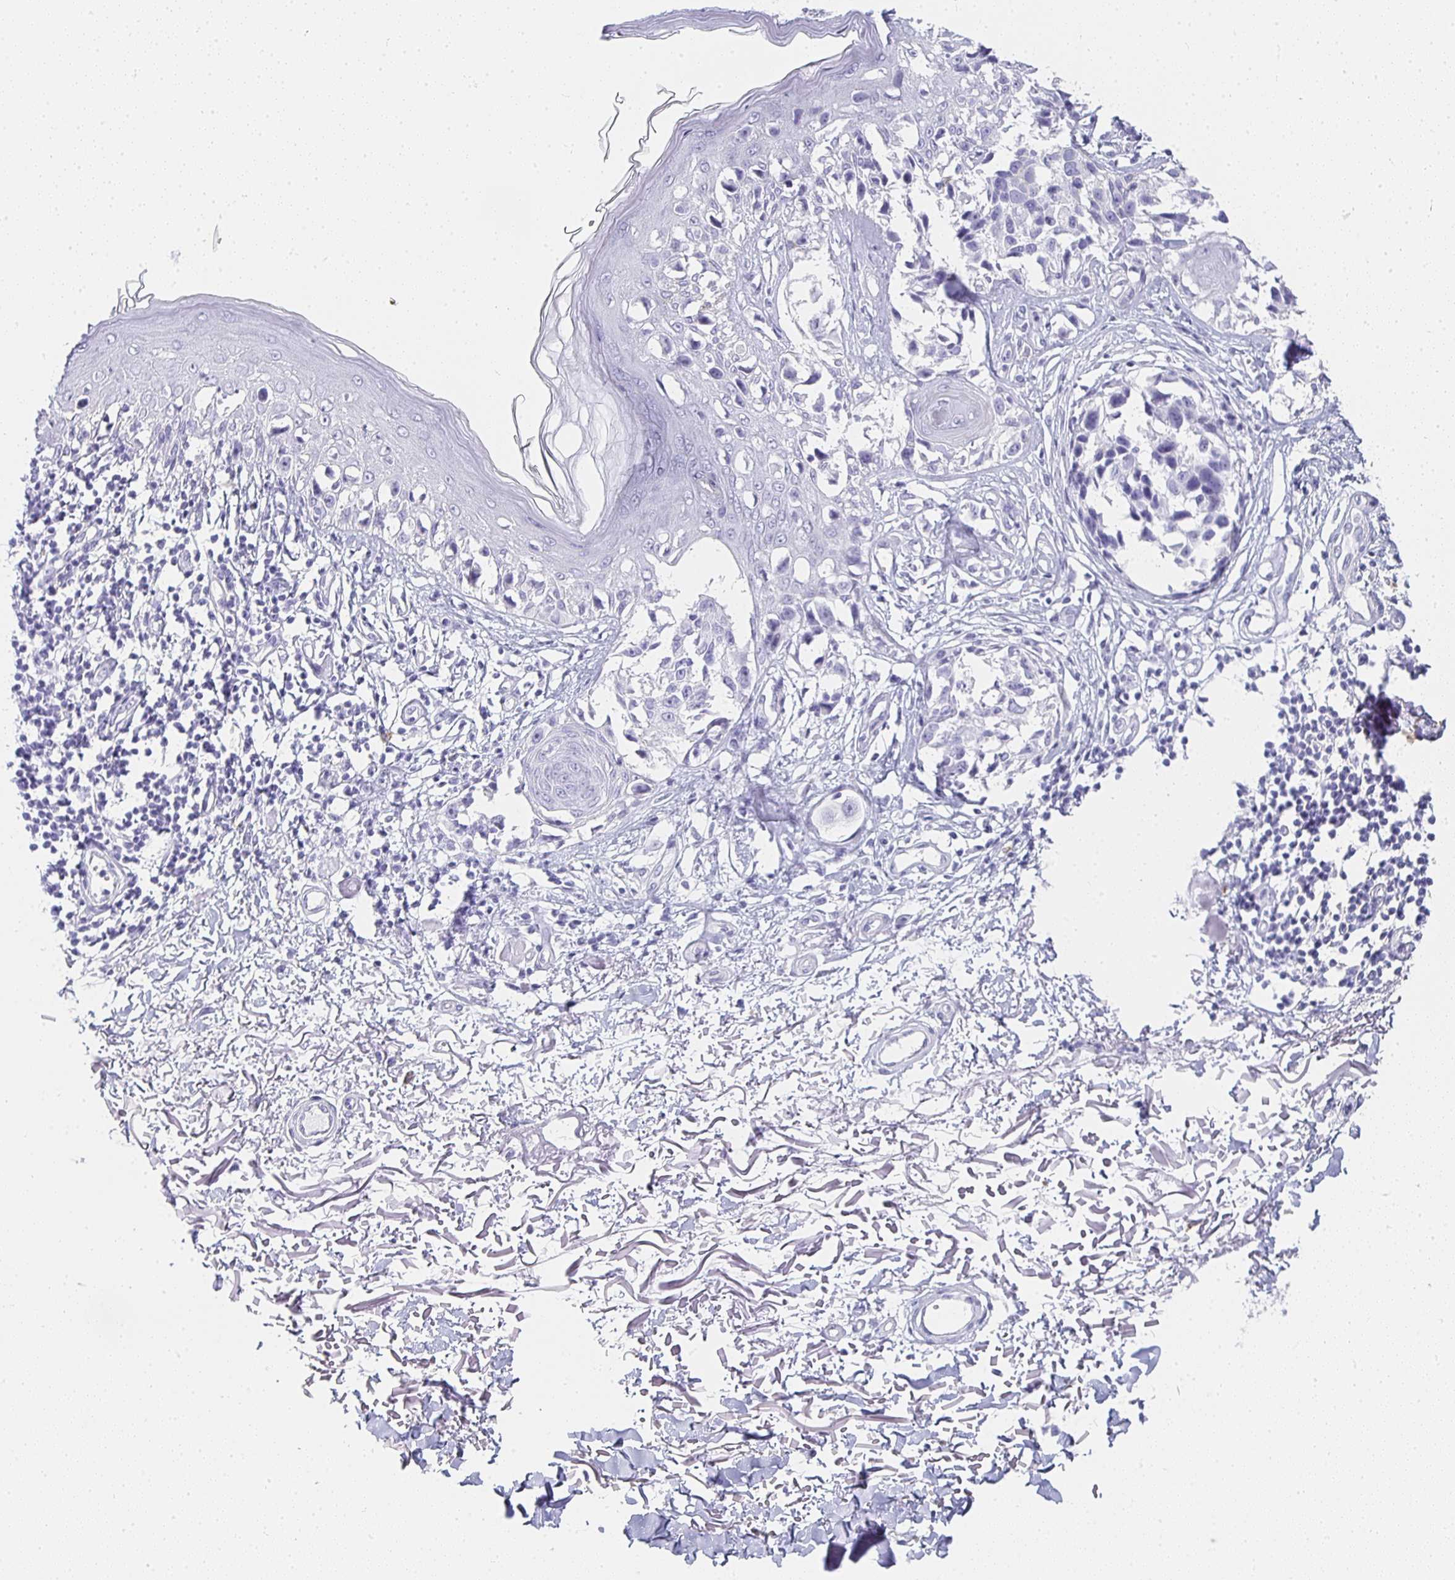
{"staining": {"intensity": "negative", "quantity": "none", "location": "none"}, "tissue": "melanoma", "cell_type": "Tumor cells", "image_type": "cancer", "snomed": [{"axis": "morphology", "description": "Malignant melanoma, NOS"}, {"axis": "topography", "description": "Skin"}], "caption": "An immunohistochemistry (IHC) micrograph of melanoma is shown. There is no staining in tumor cells of melanoma.", "gene": "TPSD1", "patient": {"sex": "male", "age": 73}}